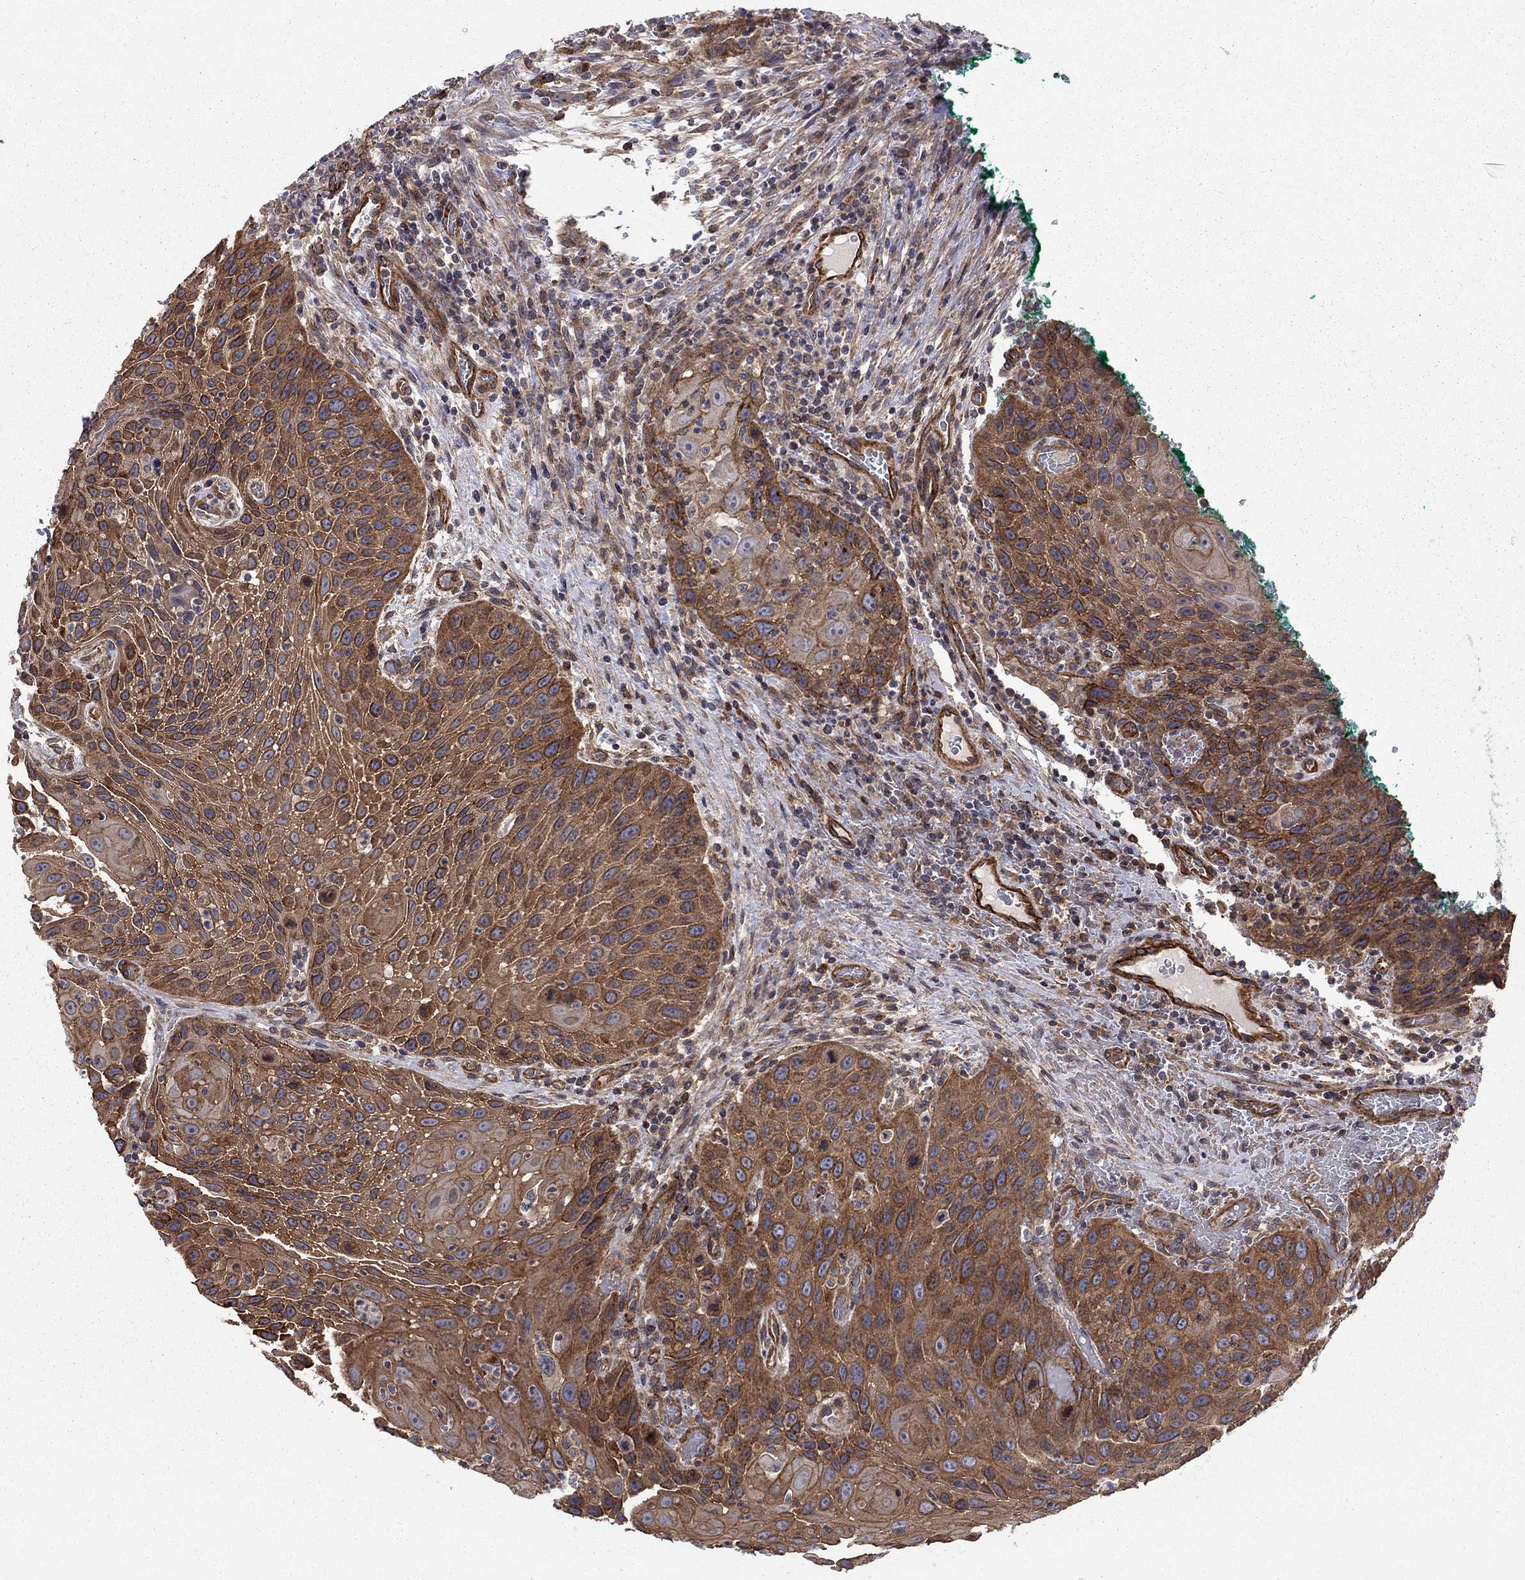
{"staining": {"intensity": "strong", "quantity": ">75%", "location": "cytoplasmic/membranous"}, "tissue": "head and neck cancer", "cell_type": "Tumor cells", "image_type": "cancer", "snomed": [{"axis": "morphology", "description": "Squamous cell carcinoma, NOS"}, {"axis": "topography", "description": "Head-Neck"}], "caption": "Tumor cells show high levels of strong cytoplasmic/membranous expression in approximately >75% of cells in head and neck cancer. The protein is stained brown, and the nuclei are stained in blue (DAB IHC with brightfield microscopy, high magnification).", "gene": "RASEF", "patient": {"sex": "male", "age": 69}}